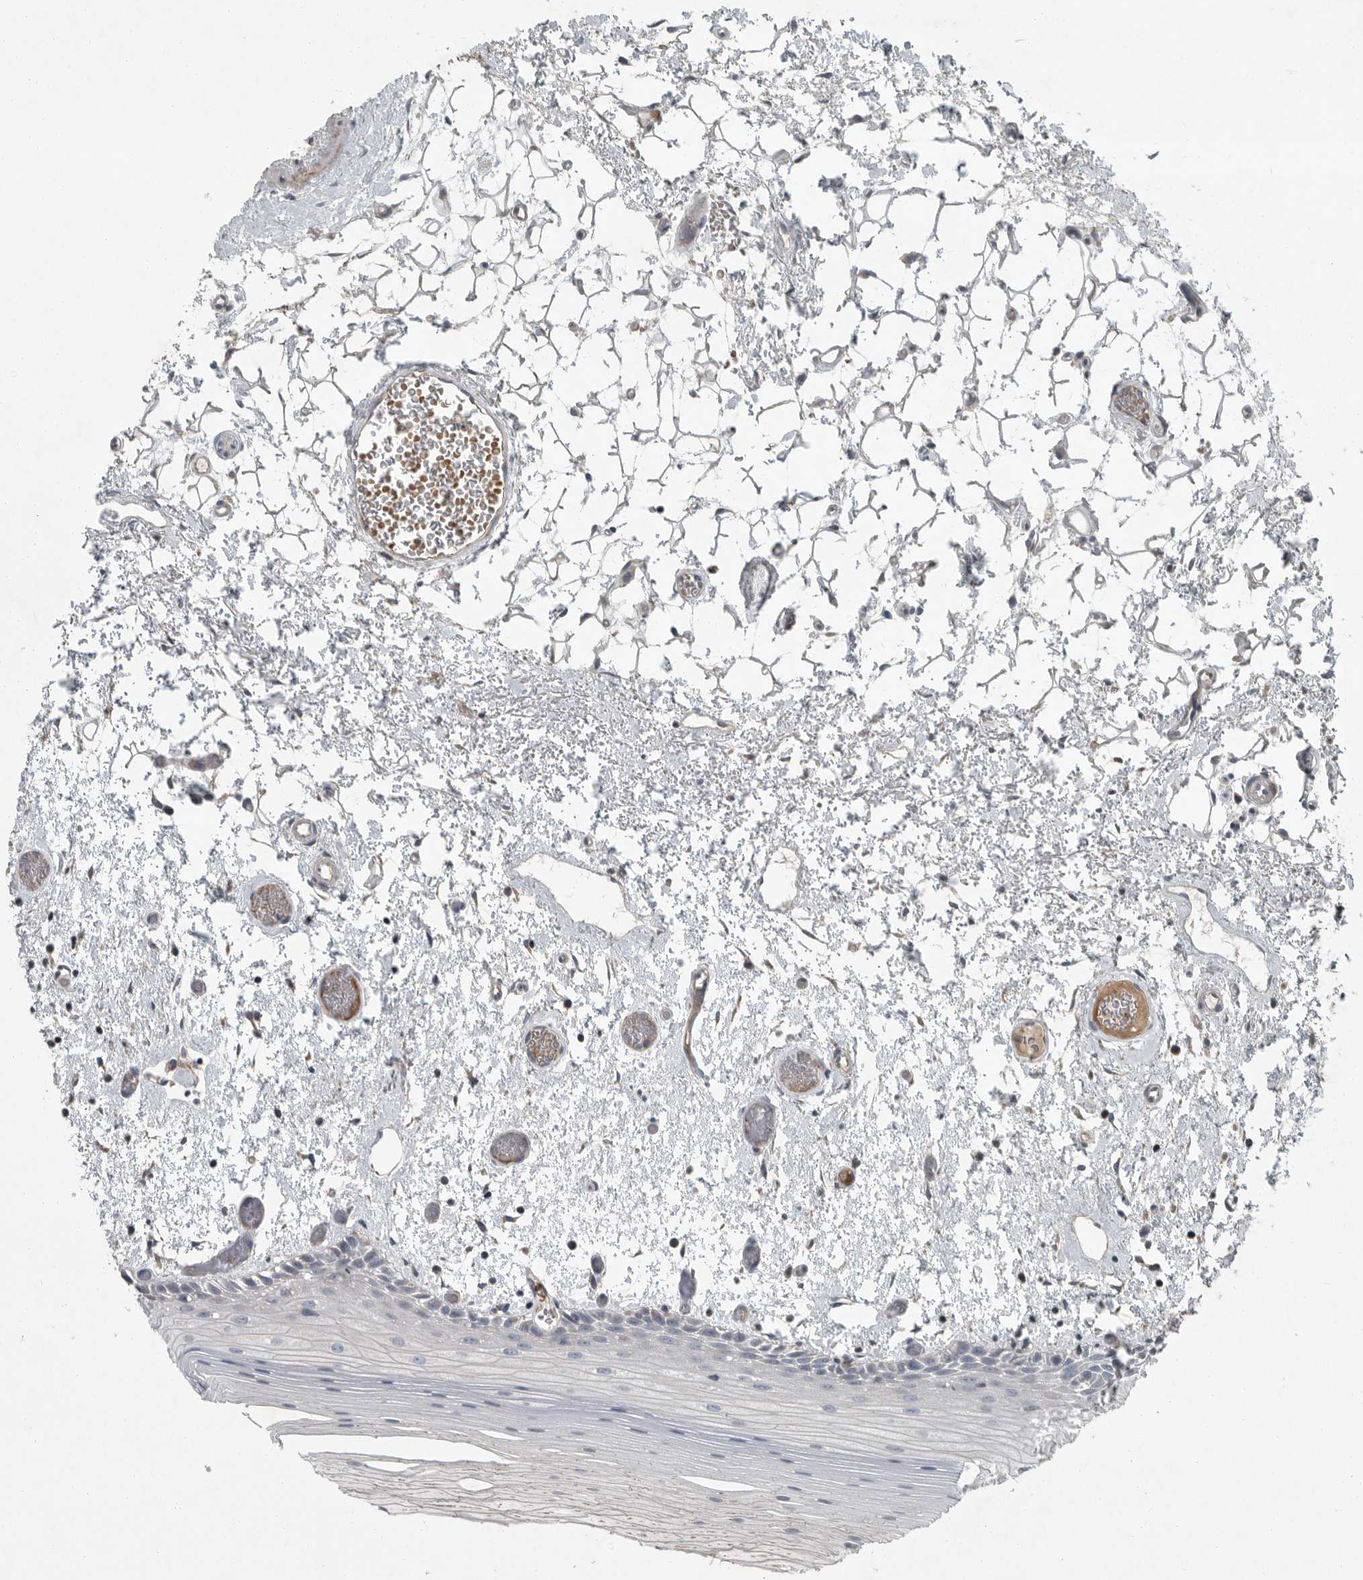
{"staining": {"intensity": "negative", "quantity": "none", "location": "none"}, "tissue": "oral mucosa", "cell_type": "Squamous epithelial cells", "image_type": "normal", "snomed": [{"axis": "morphology", "description": "Normal tissue, NOS"}, {"axis": "topography", "description": "Oral tissue"}], "caption": "DAB immunohistochemical staining of normal human oral mucosa exhibits no significant expression in squamous epithelial cells. (DAB IHC visualized using brightfield microscopy, high magnification).", "gene": "MPP3", "patient": {"sex": "male", "age": 52}}